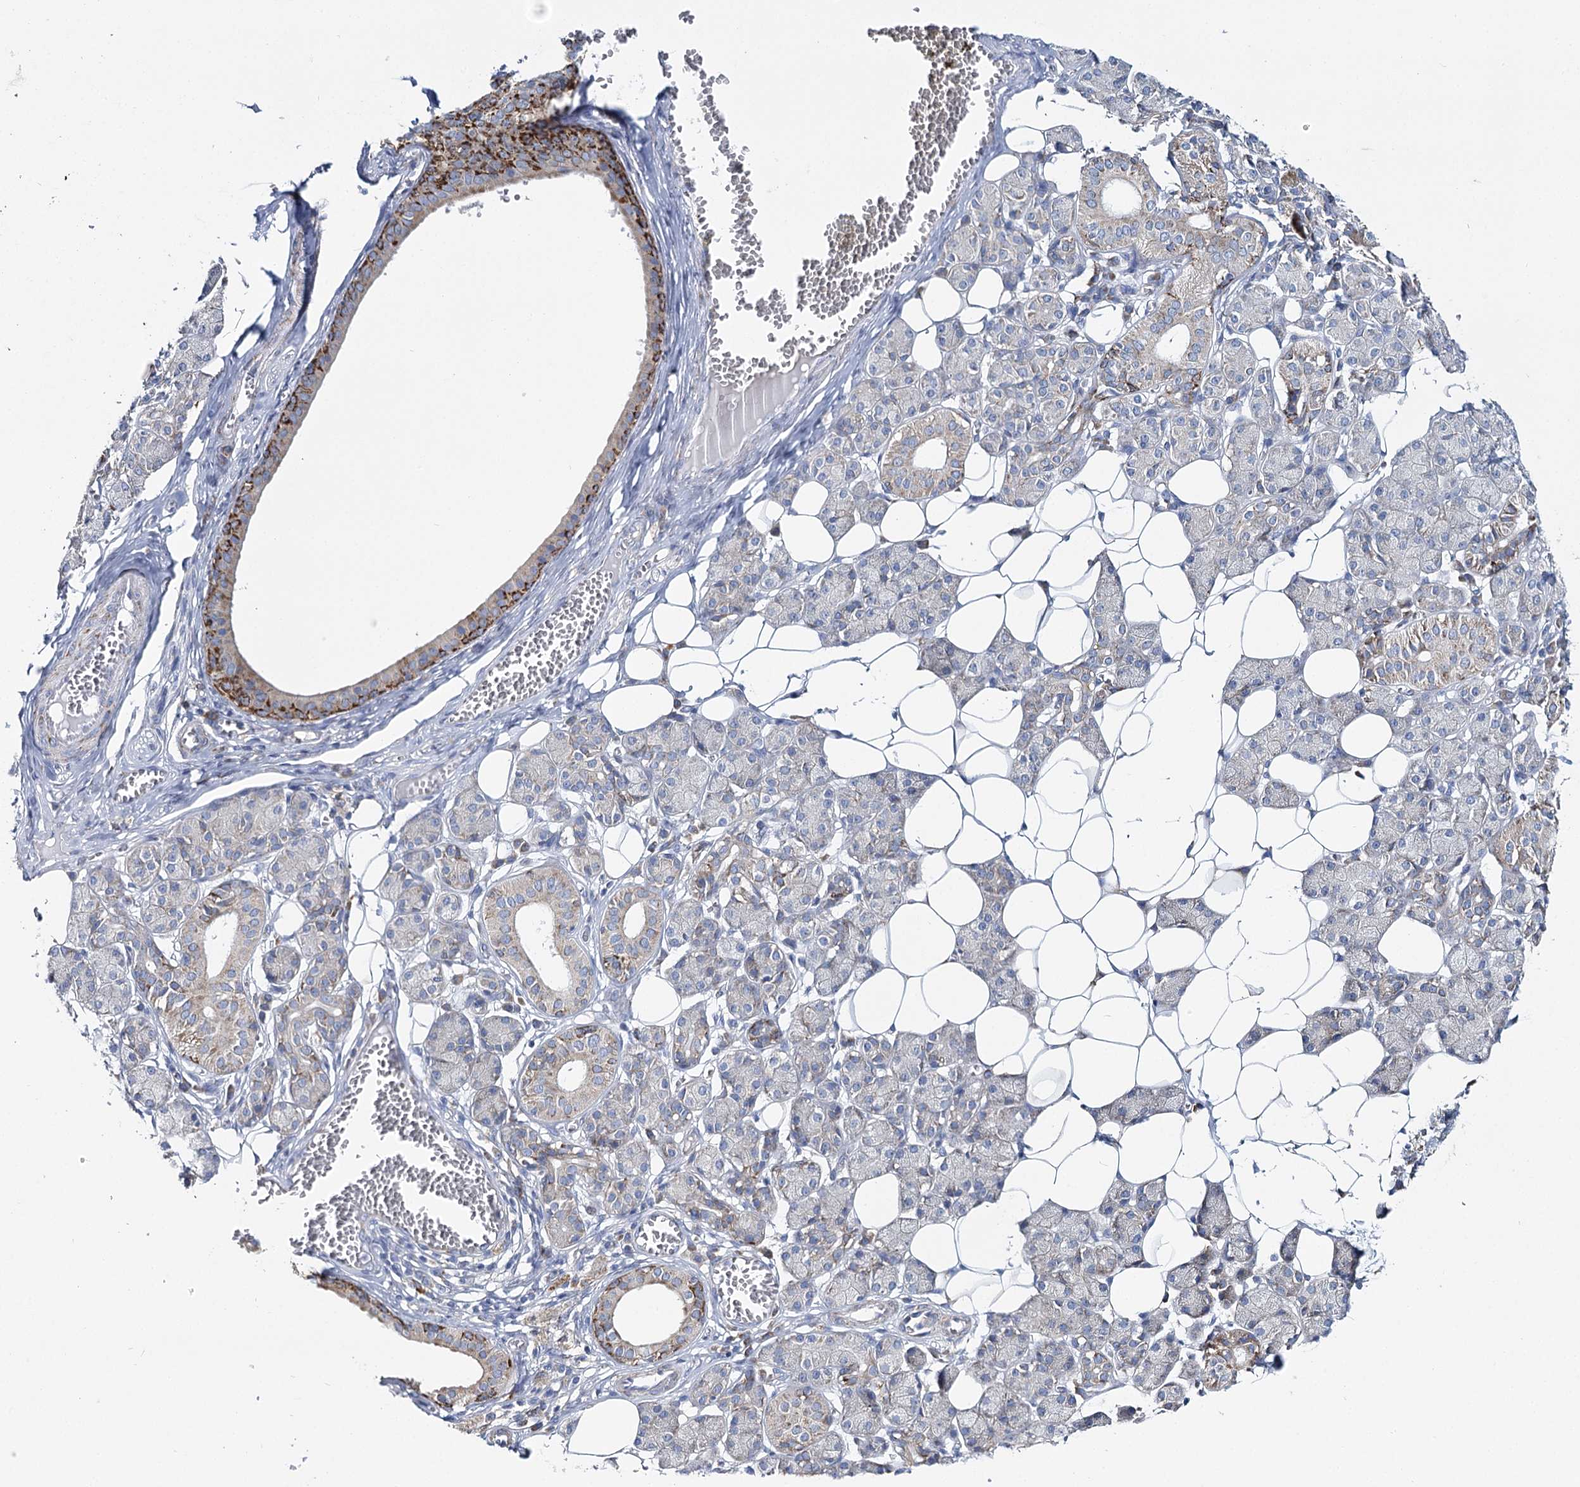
{"staining": {"intensity": "moderate", "quantity": "<25%", "location": "cytoplasmic/membranous"}, "tissue": "salivary gland", "cell_type": "Glandular cells", "image_type": "normal", "snomed": [{"axis": "morphology", "description": "Normal tissue, NOS"}, {"axis": "topography", "description": "Salivary gland"}], "caption": "This histopathology image exhibits normal salivary gland stained with IHC to label a protein in brown. The cytoplasmic/membranous of glandular cells show moderate positivity for the protein. Nuclei are counter-stained blue.", "gene": "THUMPD3", "patient": {"sex": "female", "age": 33}}